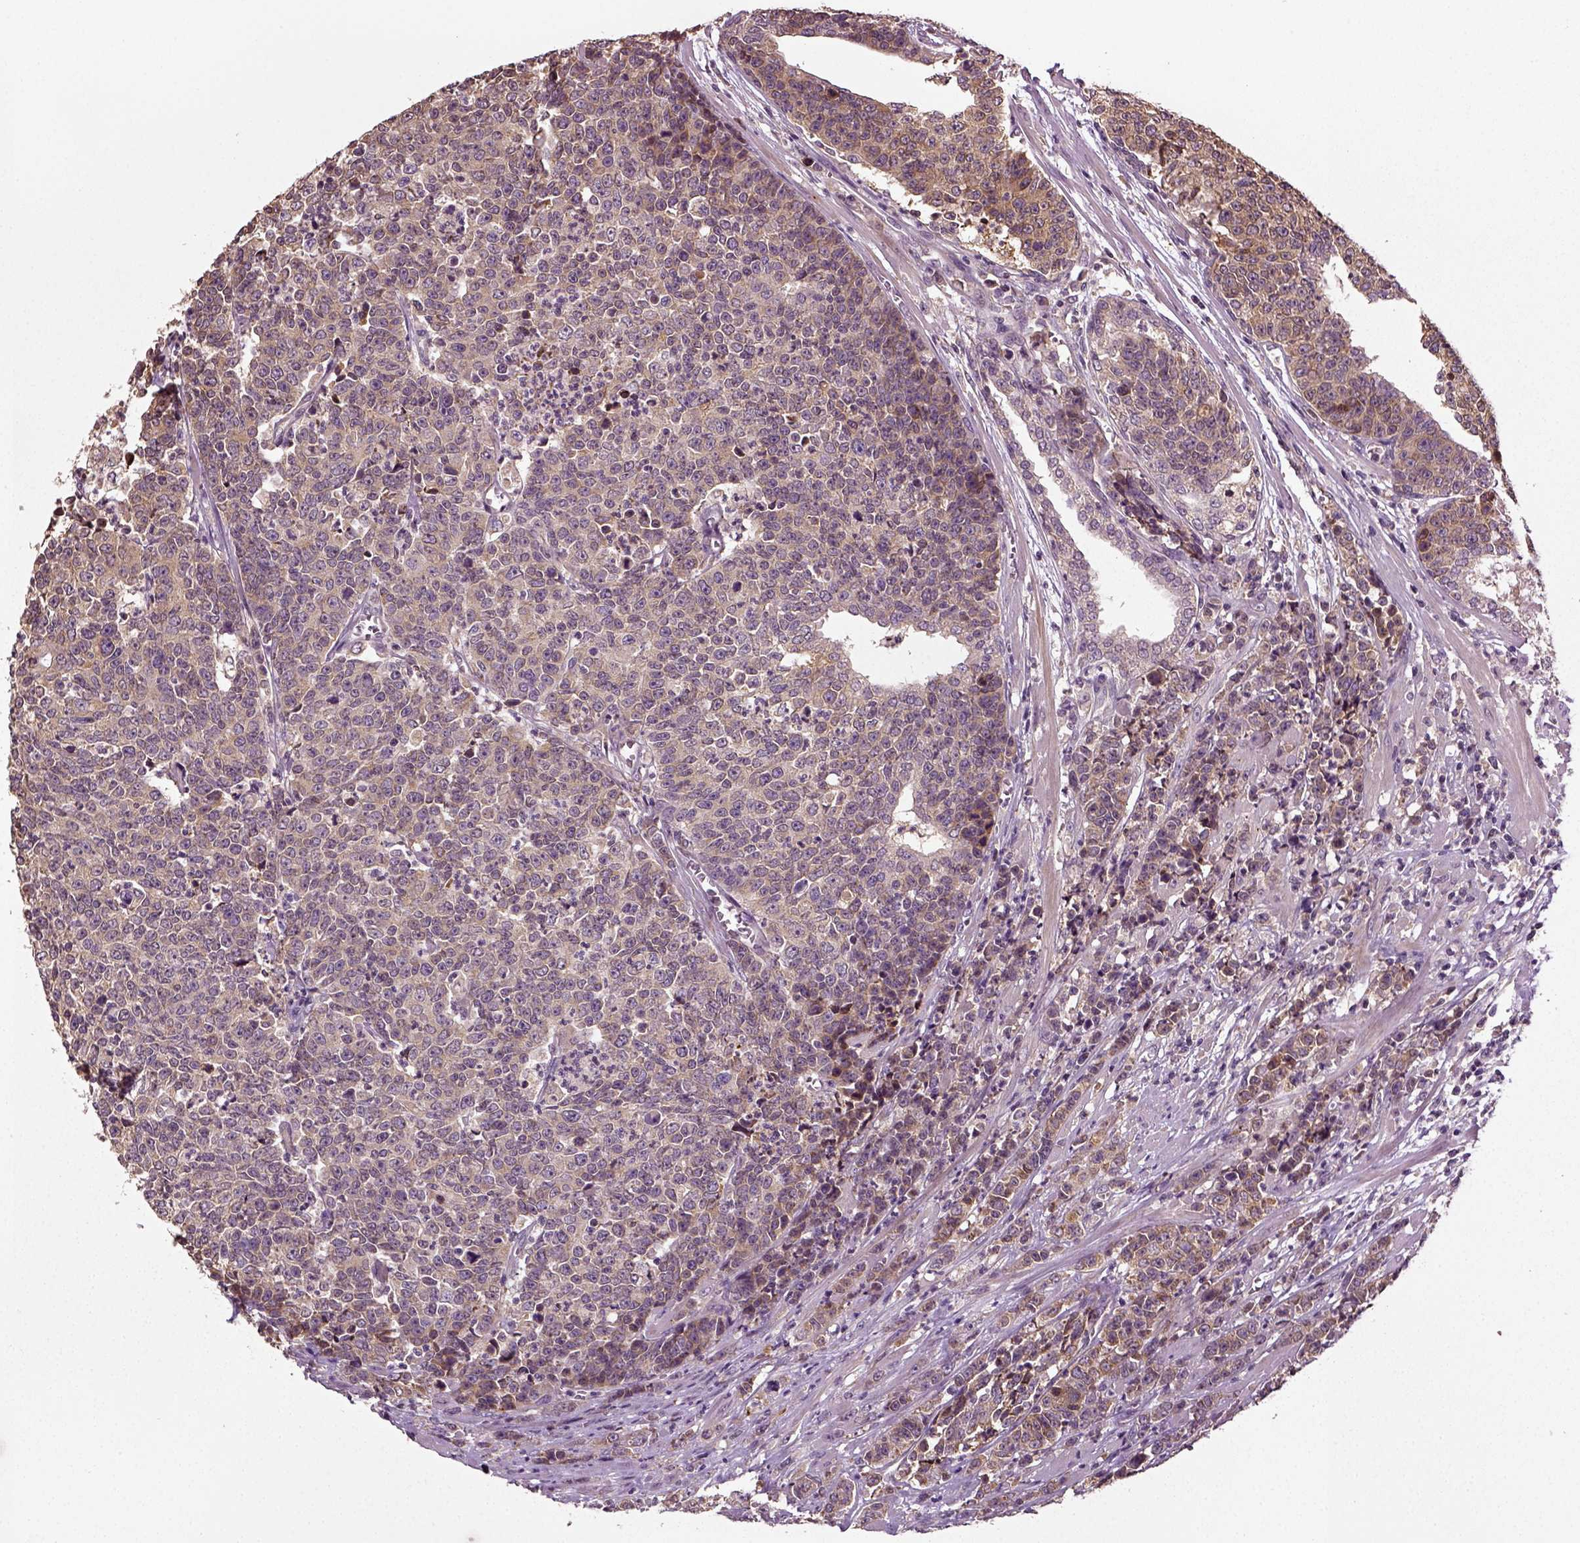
{"staining": {"intensity": "weak", "quantity": ">75%", "location": "cytoplasmic/membranous"}, "tissue": "prostate cancer", "cell_type": "Tumor cells", "image_type": "cancer", "snomed": [{"axis": "morphology", "description": "Adenocarcinoma, NOS"}, {"axis": "topography", "description": "Prostate"}], "caption": "A brown stain highlights weak cytoplasmic/membranous expression of a protein in prostate adenocarcinoma tumor cells. The protein is stained brown, and the nuclei are stained in blue (DAB (3,3'-diaminobenzidine) IHC with brightfield microscopy, high magnification).", "gene": "ERV3-1", "patient": {"sex": "male", "age": 67}}